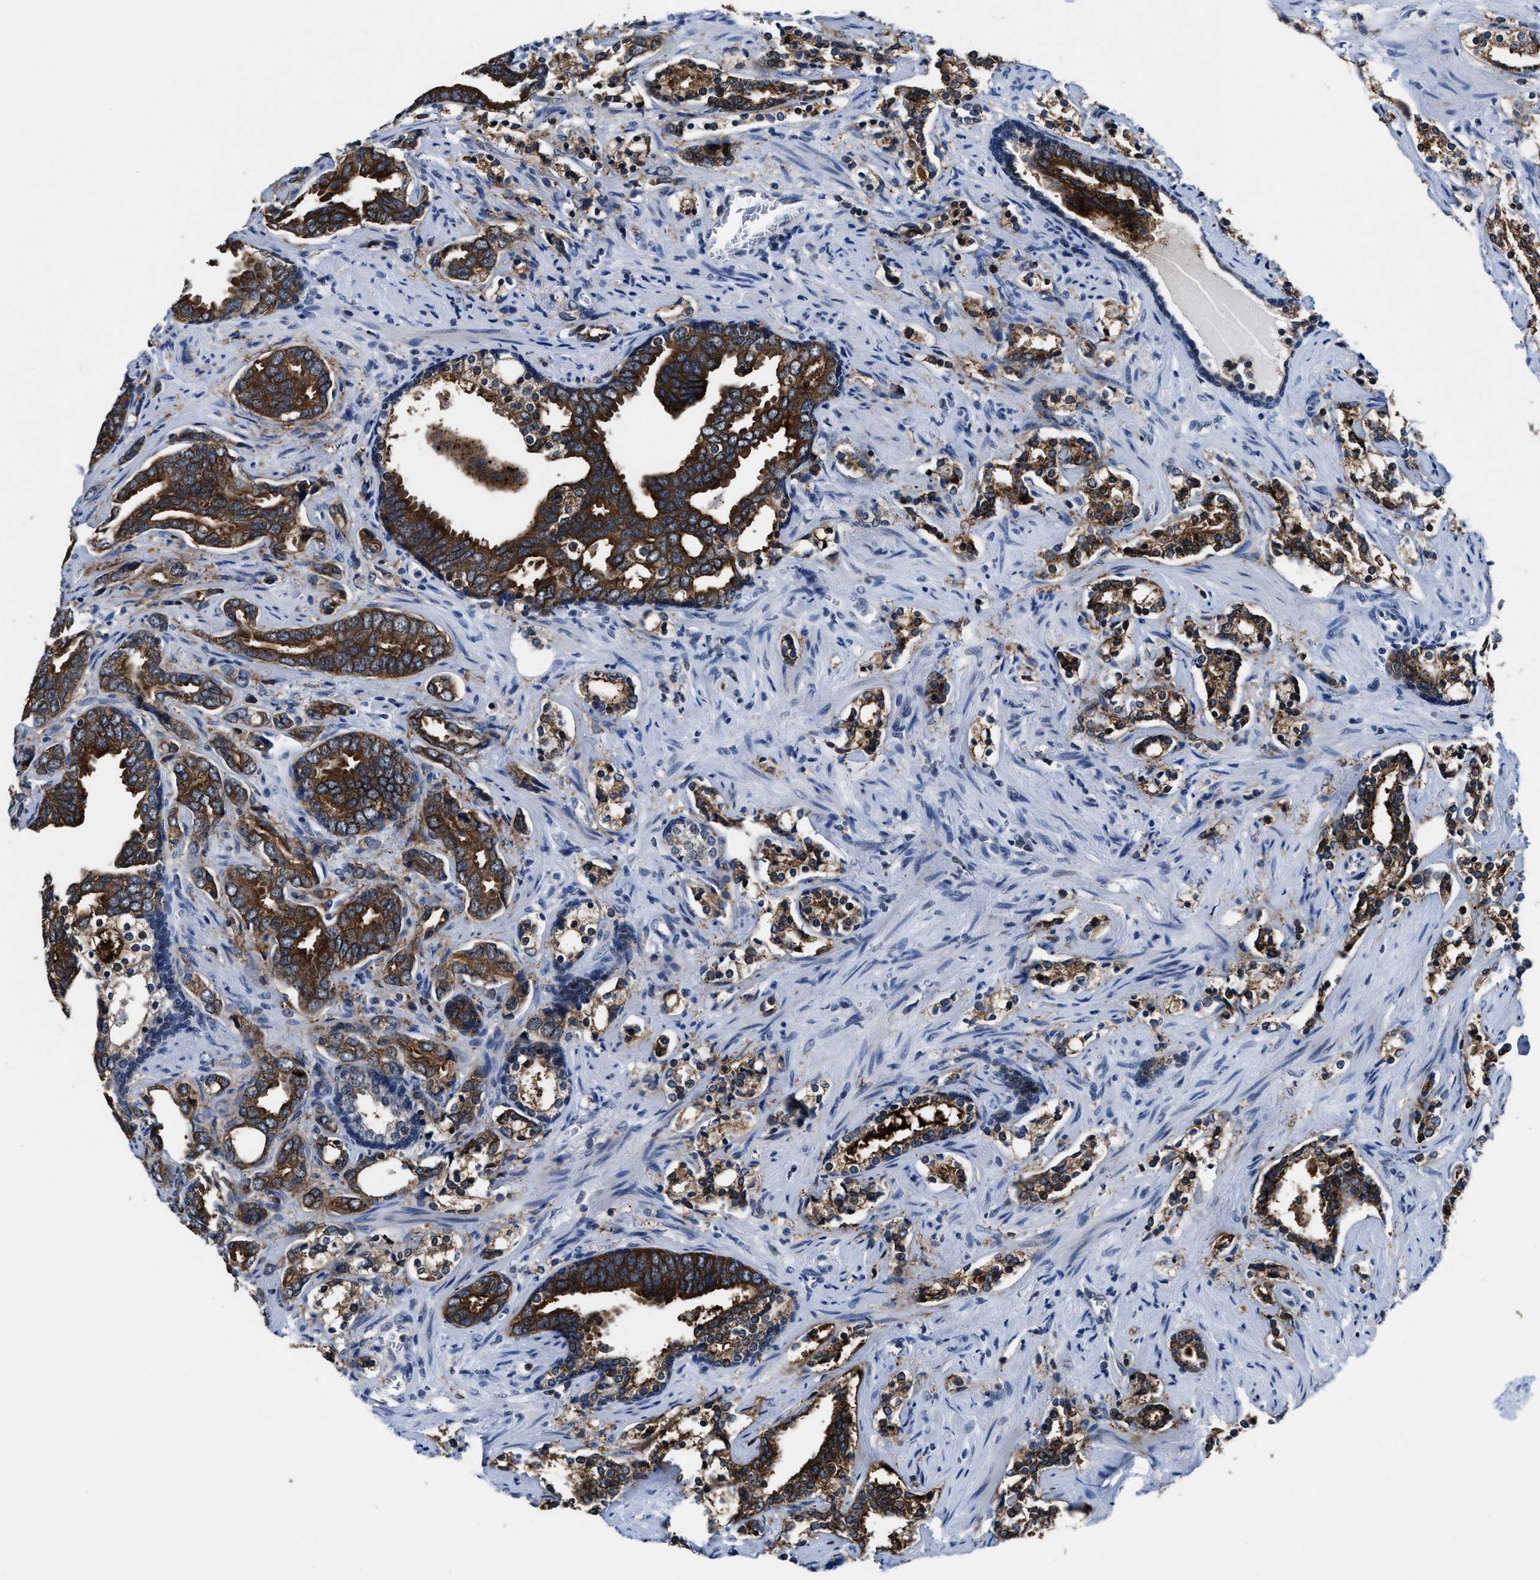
{"staining": {"intensity": "strong", "quantity": ">75%", "location": "cytoplasmic/membranous"}, "tissue": "prostate cancer", "cell_type": "Tumor cells", "image_type": "cancer", "snomed": [{"axis": "morphology", "description": "Adenocarcinoma, Medium grade"}, {"axis": "topography", "description": "Prostate"}], "caption": "Immunohistochemistry (DAB (3,3'-diaminobenzidine)) staining of prostate cancer (adenocarcinoma (medium-grade)) shows strong cytoplasmic/membranous protein positivity in approximately >75% of tumor cells. (Stains: DAB (3,3'-diaminobenzidine) in brown, nuclei in blue, Microscopy: brightfield microscopy at high magnification).", "gene": "MARCKSL1", "patient": {"sex": "male", "age": 67}}